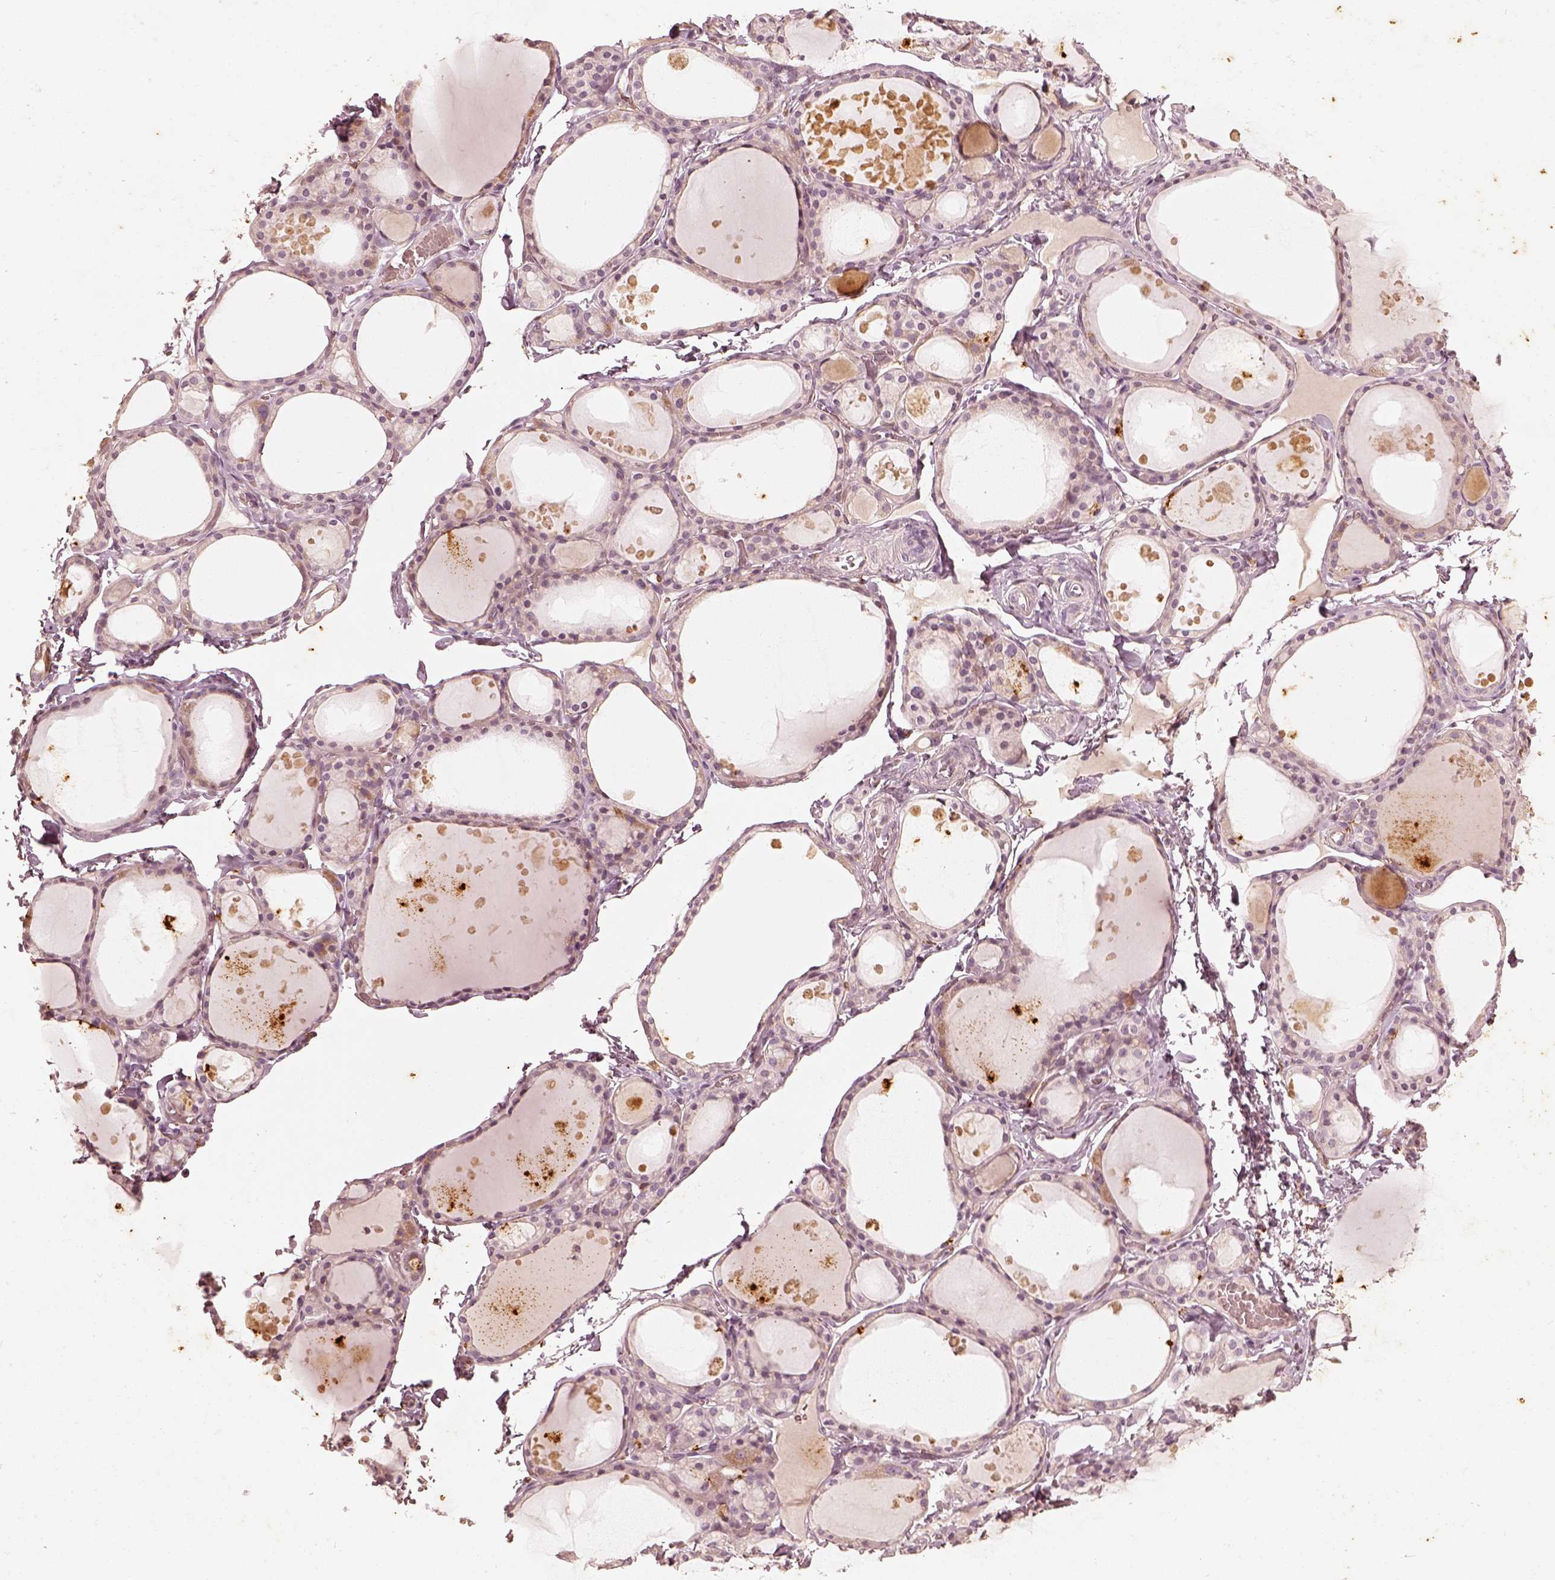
{"staining": {"intensity": "negative", "quantity": "none", "location": "none"}, "tissue": "thyroid gland", "cell_type": "Glandular cells", "image_type": "normal", "snomed": [{"axis": "morphology", "description": "Normal tissue, NOS"}, {"axis": "topography", "description": "Thyroid gland"}], "caption": "Immunohistochemistry of benign thyroid gland demonstrates no positivity in glandular cells.", "gene": "WLS", "patient": {"sex": "male", "age": 68}}